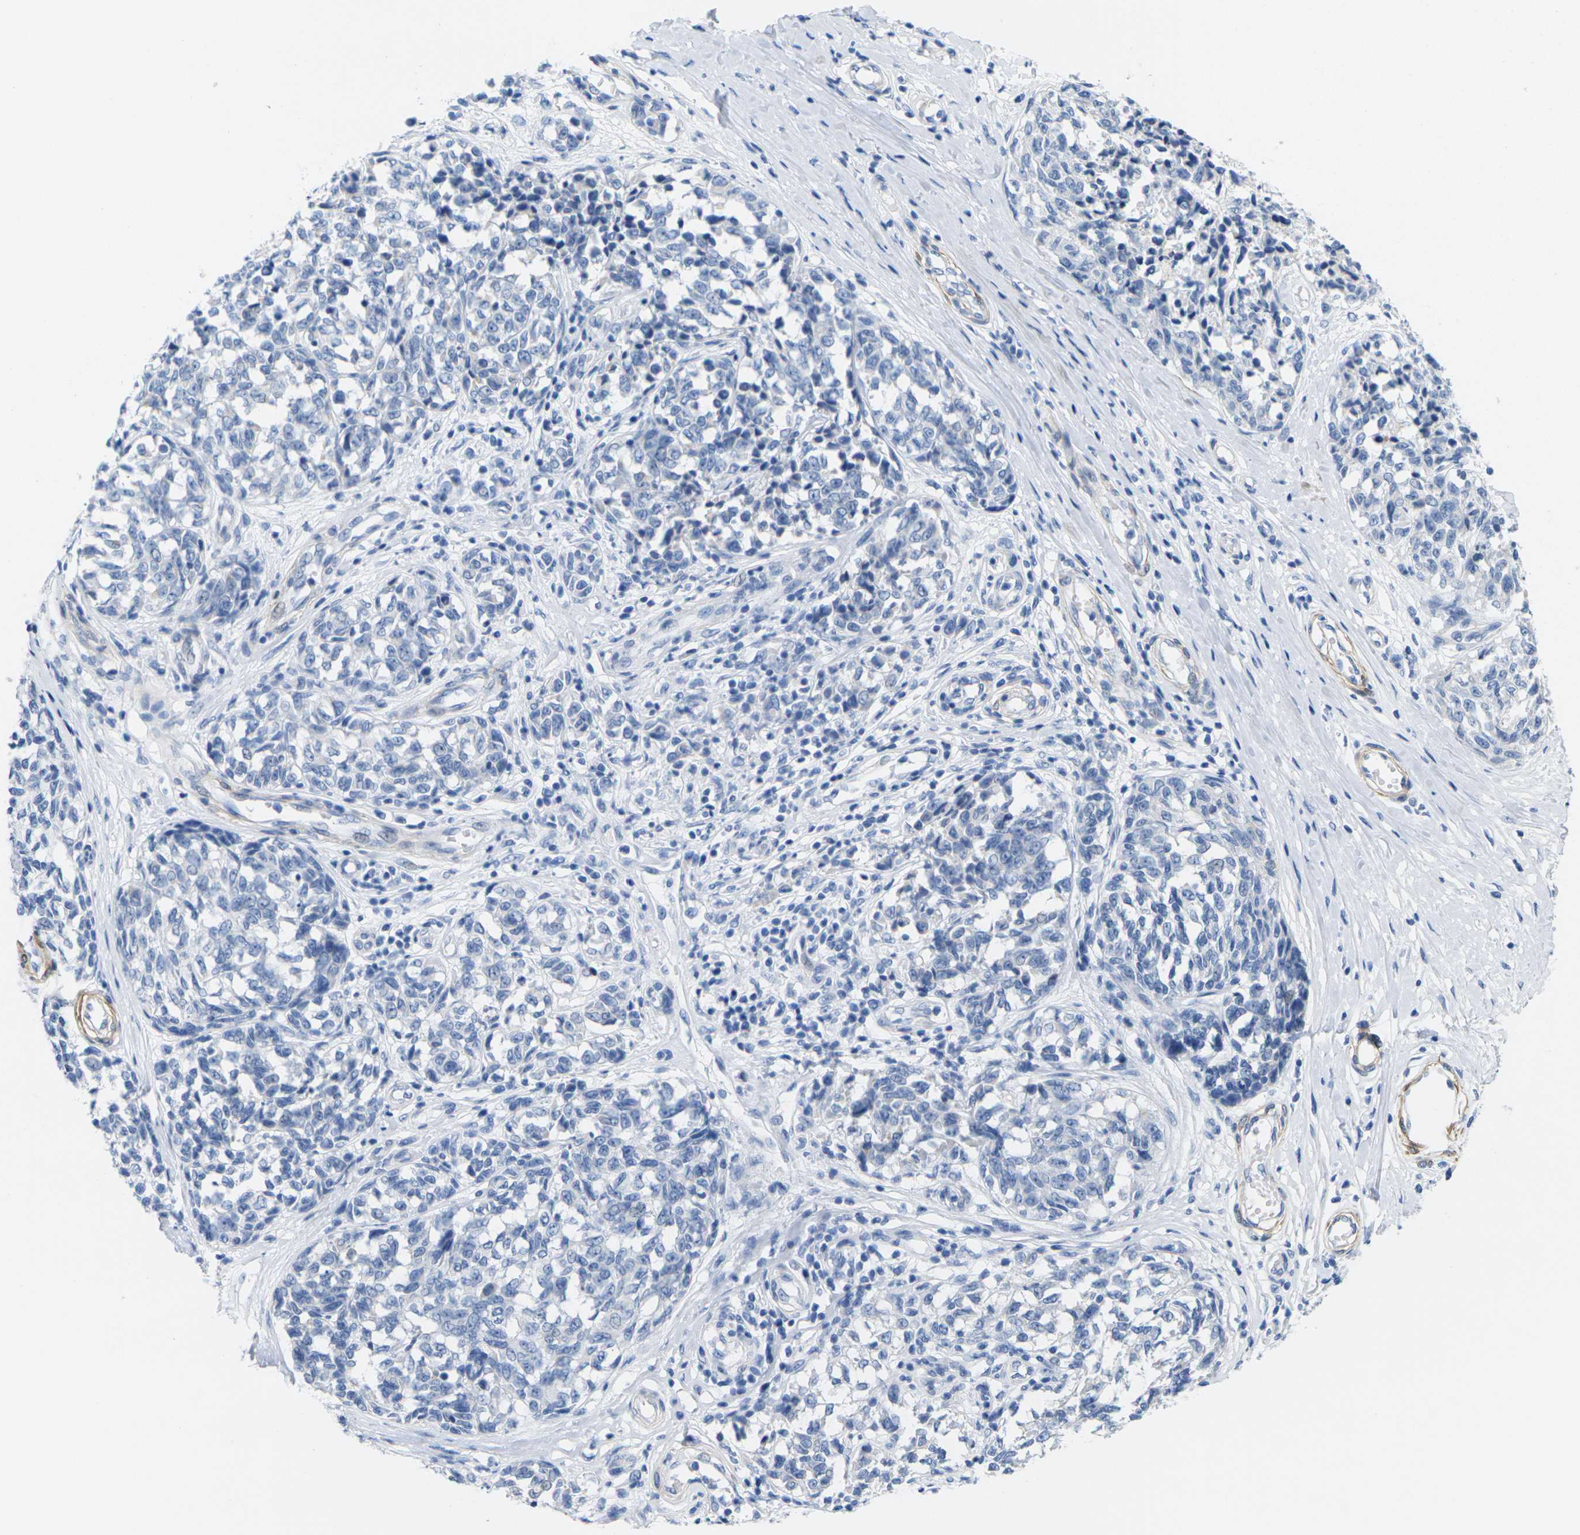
{"staining": {"intensity": "negative", "quantity": "none", "location": "none"}, "tissue": "melanoma", "cell_type": "Tumor cells", "image_type": "cancer", "snomed": [{"axis": "morphology", "description": "Malignant melanoma, NOS"}, {"axis": "topography", "description": "Skin"}], "caption": "This is an immunohistochemistry histopathology image of human melanoma. There is no staining in tumor cells.", "gene": "CNN1", "patient": {"sex": "female", "age": 64}}